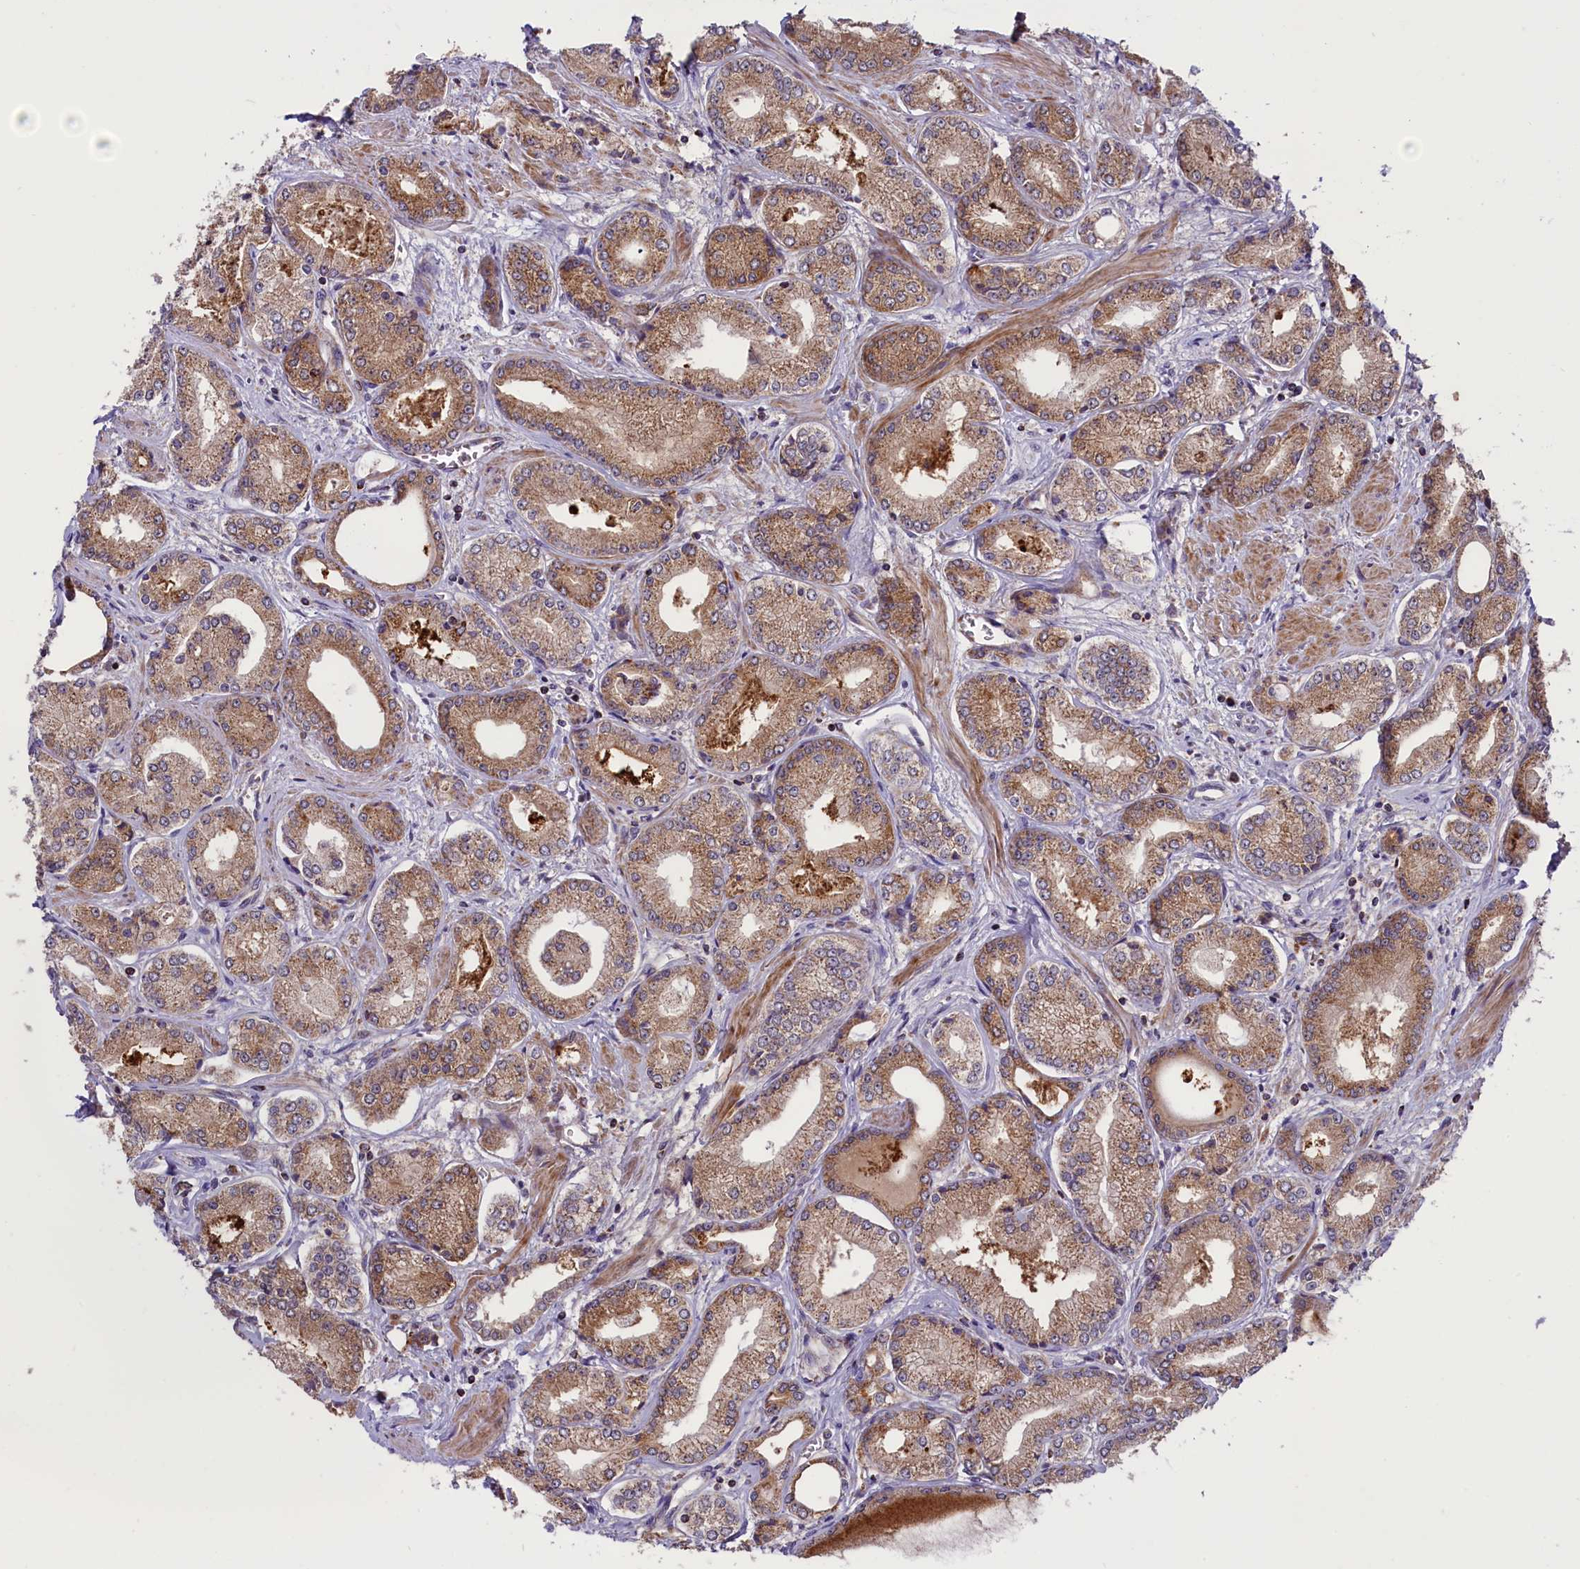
{"staining": {"intensity": "moderate", "quantity": ">75%", "location": "cytoplasmic/membranous"}, "tissue": "prostate cancer", "cell_type": "Tumor cells", "image_type": "cancer", "snomed": [{"axis": "morphology", "description": "Adenocarcinoma, Low grade"}, {"axis": "topography", "description": "Prostate"}], "caption": "A brown stain shows moderate cytoplasmic/membranous expression of a protein in human prostate cancer tumor cells. Using DAB (brown) and hematoxylin (blue) stains, captured at high magnification using brightfield microscopy.", "gene": "GLRX5", "patient": {"sex": "male", "age": 60}}